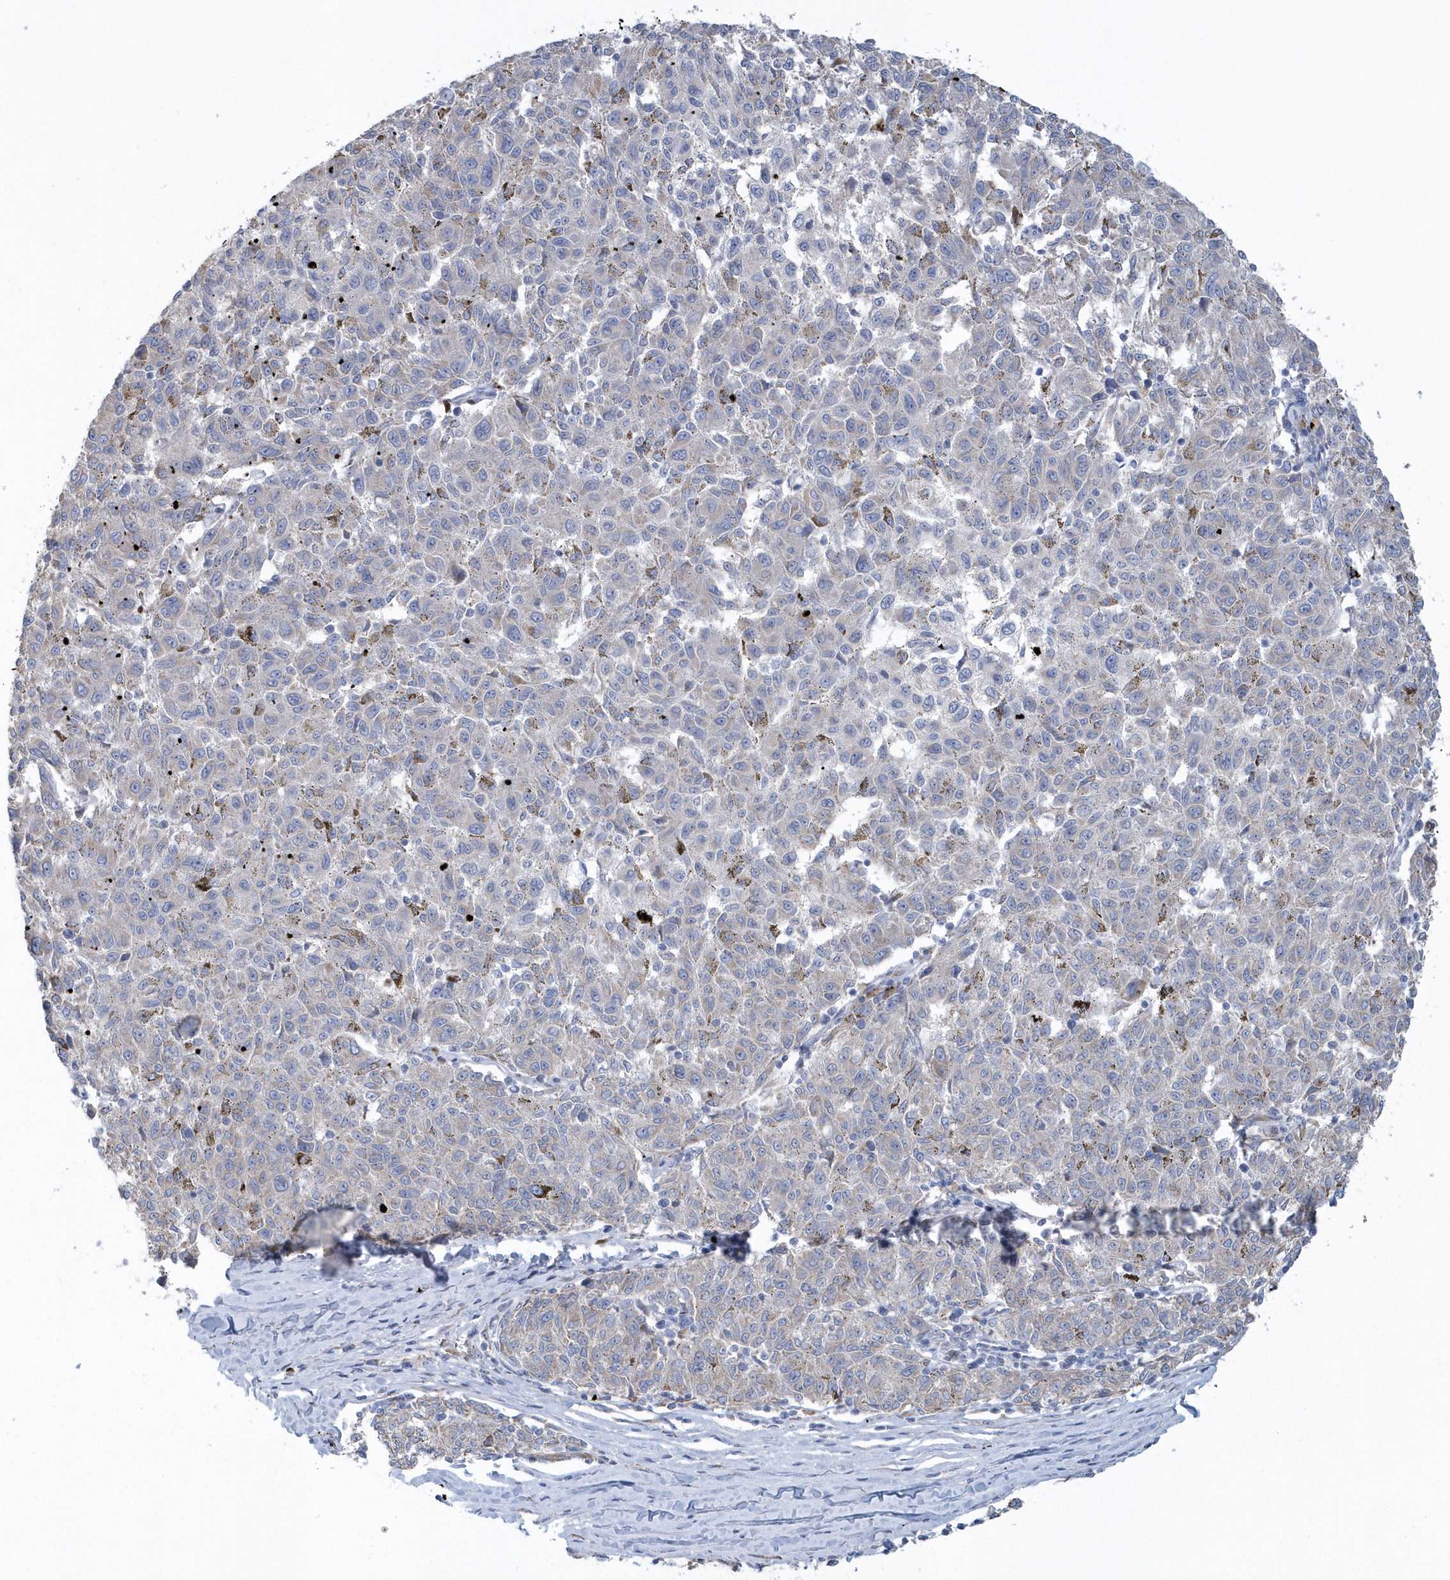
{"staining": {"intensity": "negative", "quantity": "none", "location": "none"}, "tissue": "melanoma", "cell_type": "Tumor cells", "image_type": "cancer", "snomed": [{"axis": "morphology", "description": "Malignant melanoma, NOS"}, {"axis": "topography", "description": "Skin"}], "caption": "Immunohistochemical staining of human malignant melanoma shows no significant positivity in tumor cells.", "gene": "SPATA18", "patient": {"sex": "female", "age": 72}}